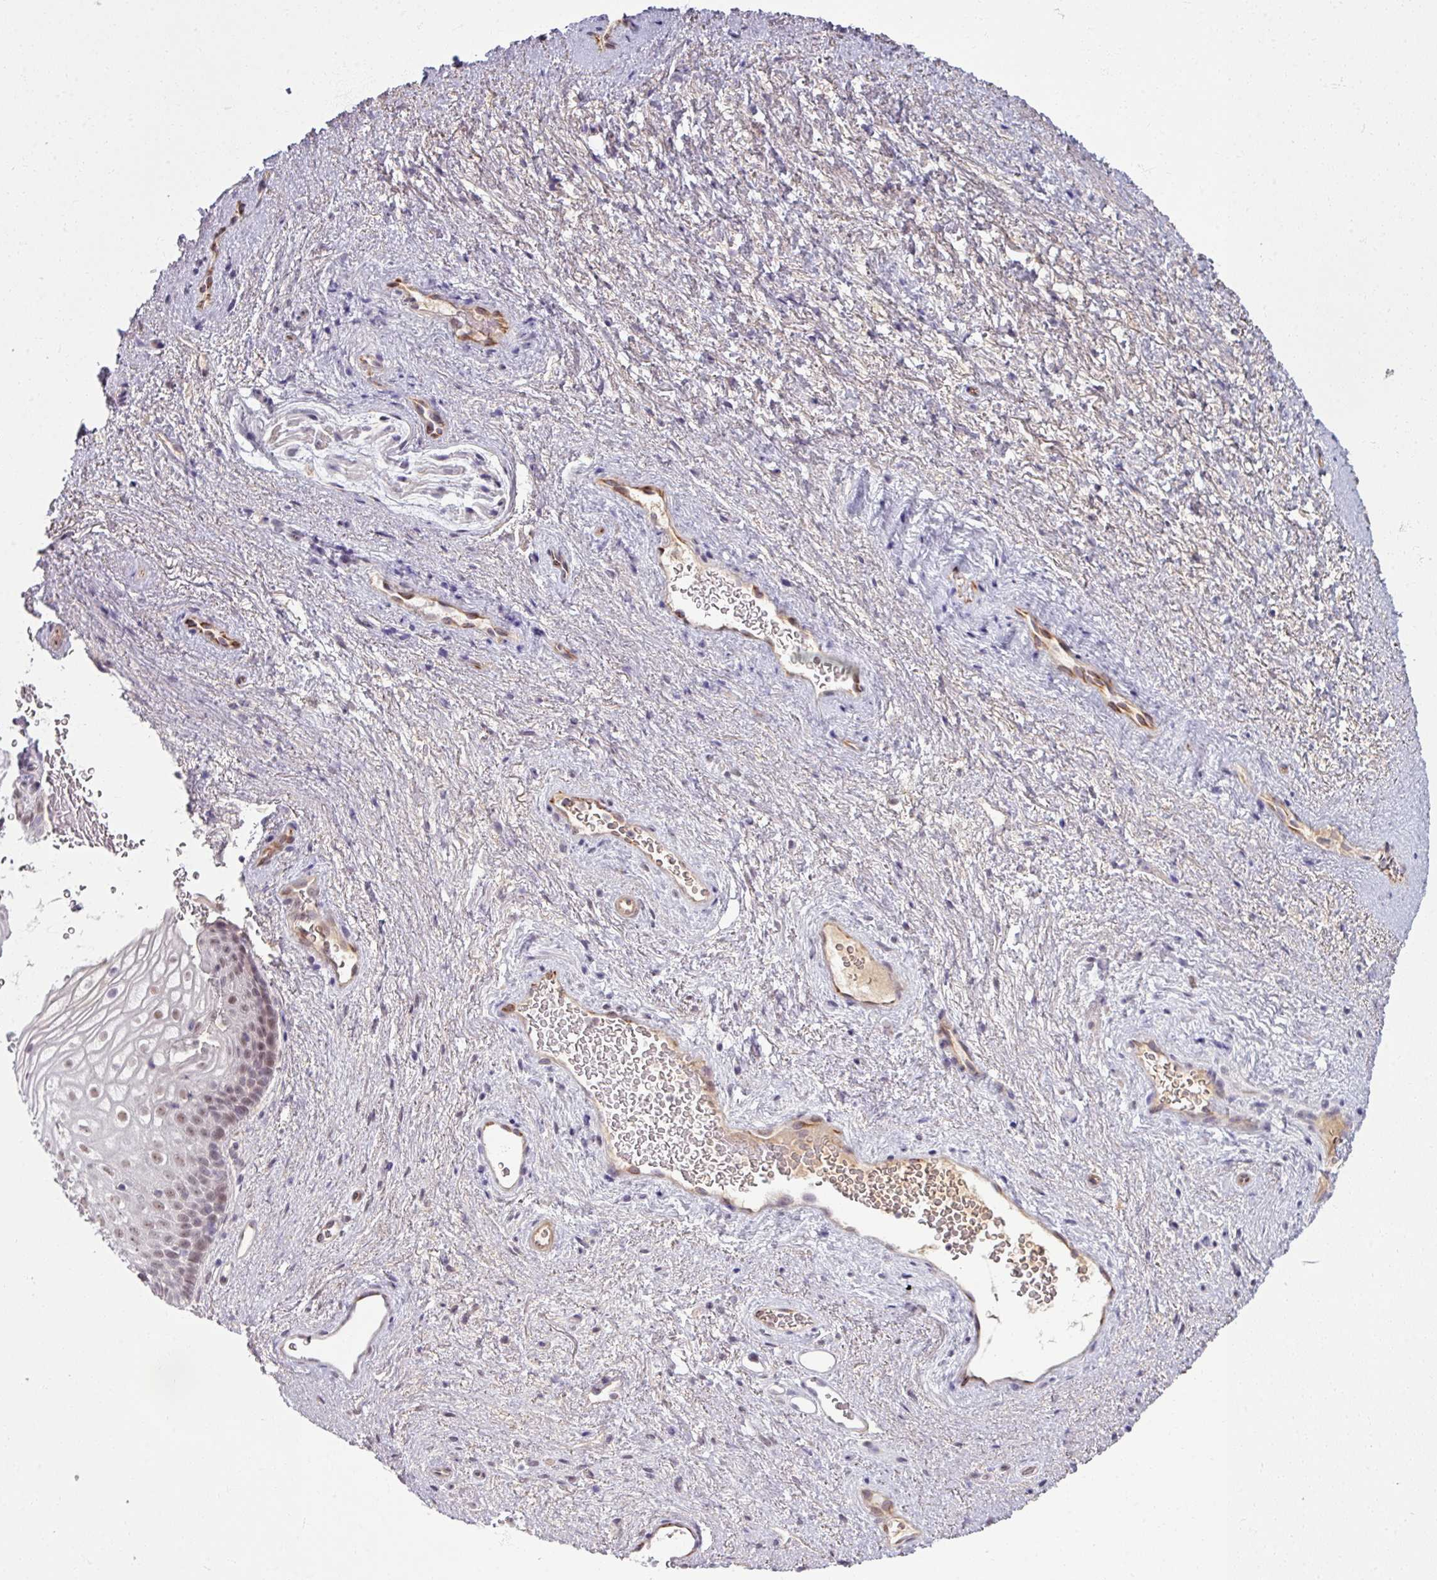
{"staining": {"intensity": "moderate", "quantity": "25%-75%", "location": "nuclear"}, "tissue": "vagina", "cell_type": "Squamous epithelial cells", "image_type": "normal", "snomed": [{"axis": "morphology", "description": "Normal tissue, NOS"}, {"axis": "topography", "description": "Vagina"}], "caption": "Vagina stained with a brown dye shows moderate nuclear positive positivity in about 25%-75% of squamous epithelial cells.", "gene": "UVSSA", "patient": {"sex": "female", "age": 47}}